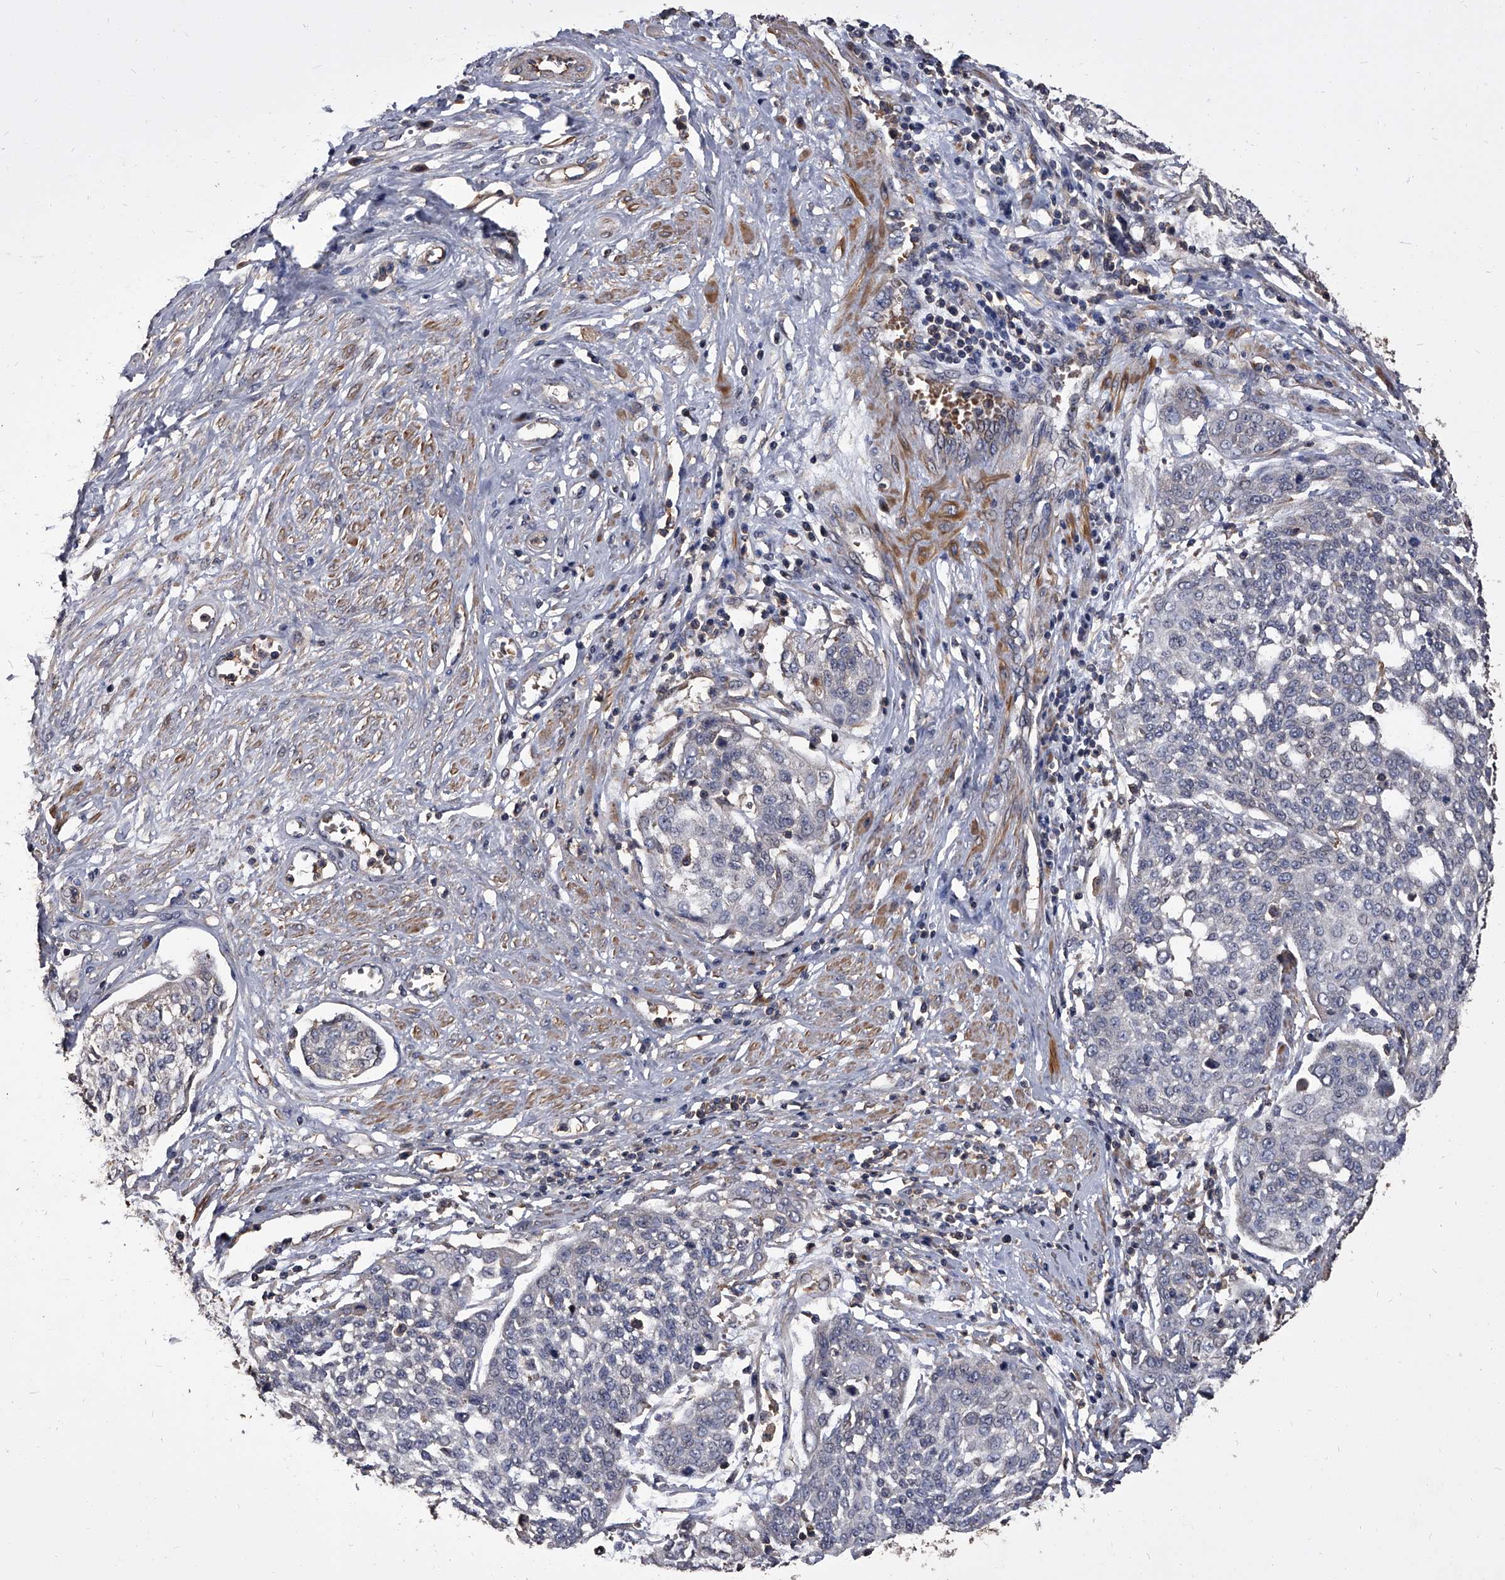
{"staining": {"intensity": "negative", "quantity": "none", "location": "none"}, "tissue": "cervical cancer", "cell_type": "Tumor cells", "image_type": "cancer", "snomed": [{"axis": "morphology", "description": "Squamous cell carcinoma, NOS"}, {"axis": "topography", "description": "Cervix"}], "caption": "DAB (3,3'-diaminobenzidine) immunohistochemical staining of squamous cell carcinoma (cervical) reveals no significant expression in tumor cells. (Stains: DAB IHC with hematoxylin counter stain, Microscopy: brightfield microscopy at high magnification).", "gene": "STK36", "patient": {"sex": "female", "age": 34}}